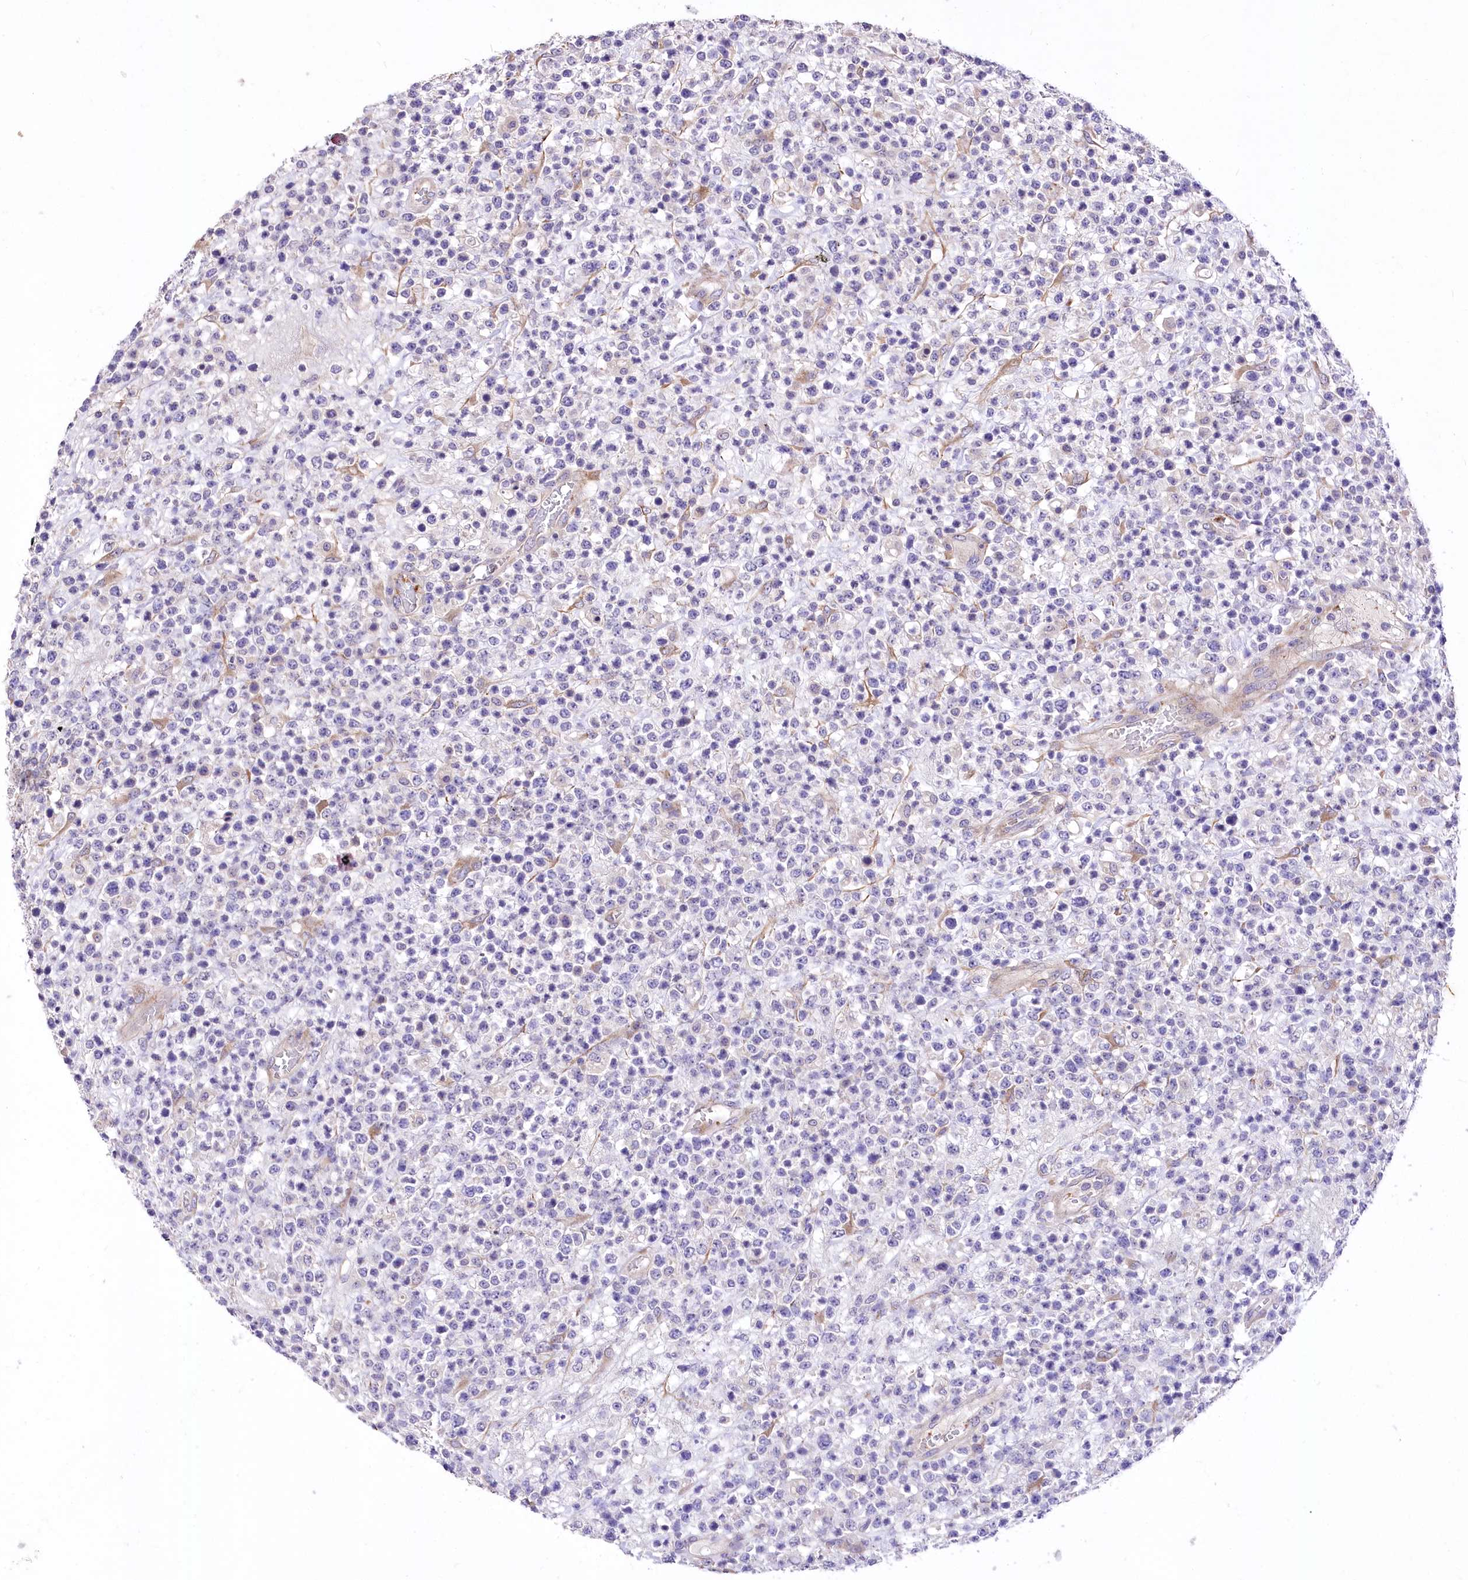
{"staining": {"intensity": "negative", "quantity": "none", "location": "none"}, "tissue": "lymphoma", "cell_type": "Tumor cells", "image_type": "cancer", "snomed": [{"axis": "morphology", "description": "Malignant lymphoma, non-Hodgkin's type, High grade"}, {"axis": "topography", "description": "Colon"}], "caption": "Tumor cells show no significant protein positivity in malignant lymphoma, non-Hodgkin's type (high-grade).", "gene": "RDH16", "patient": {"sex": "female", "age": 53}}